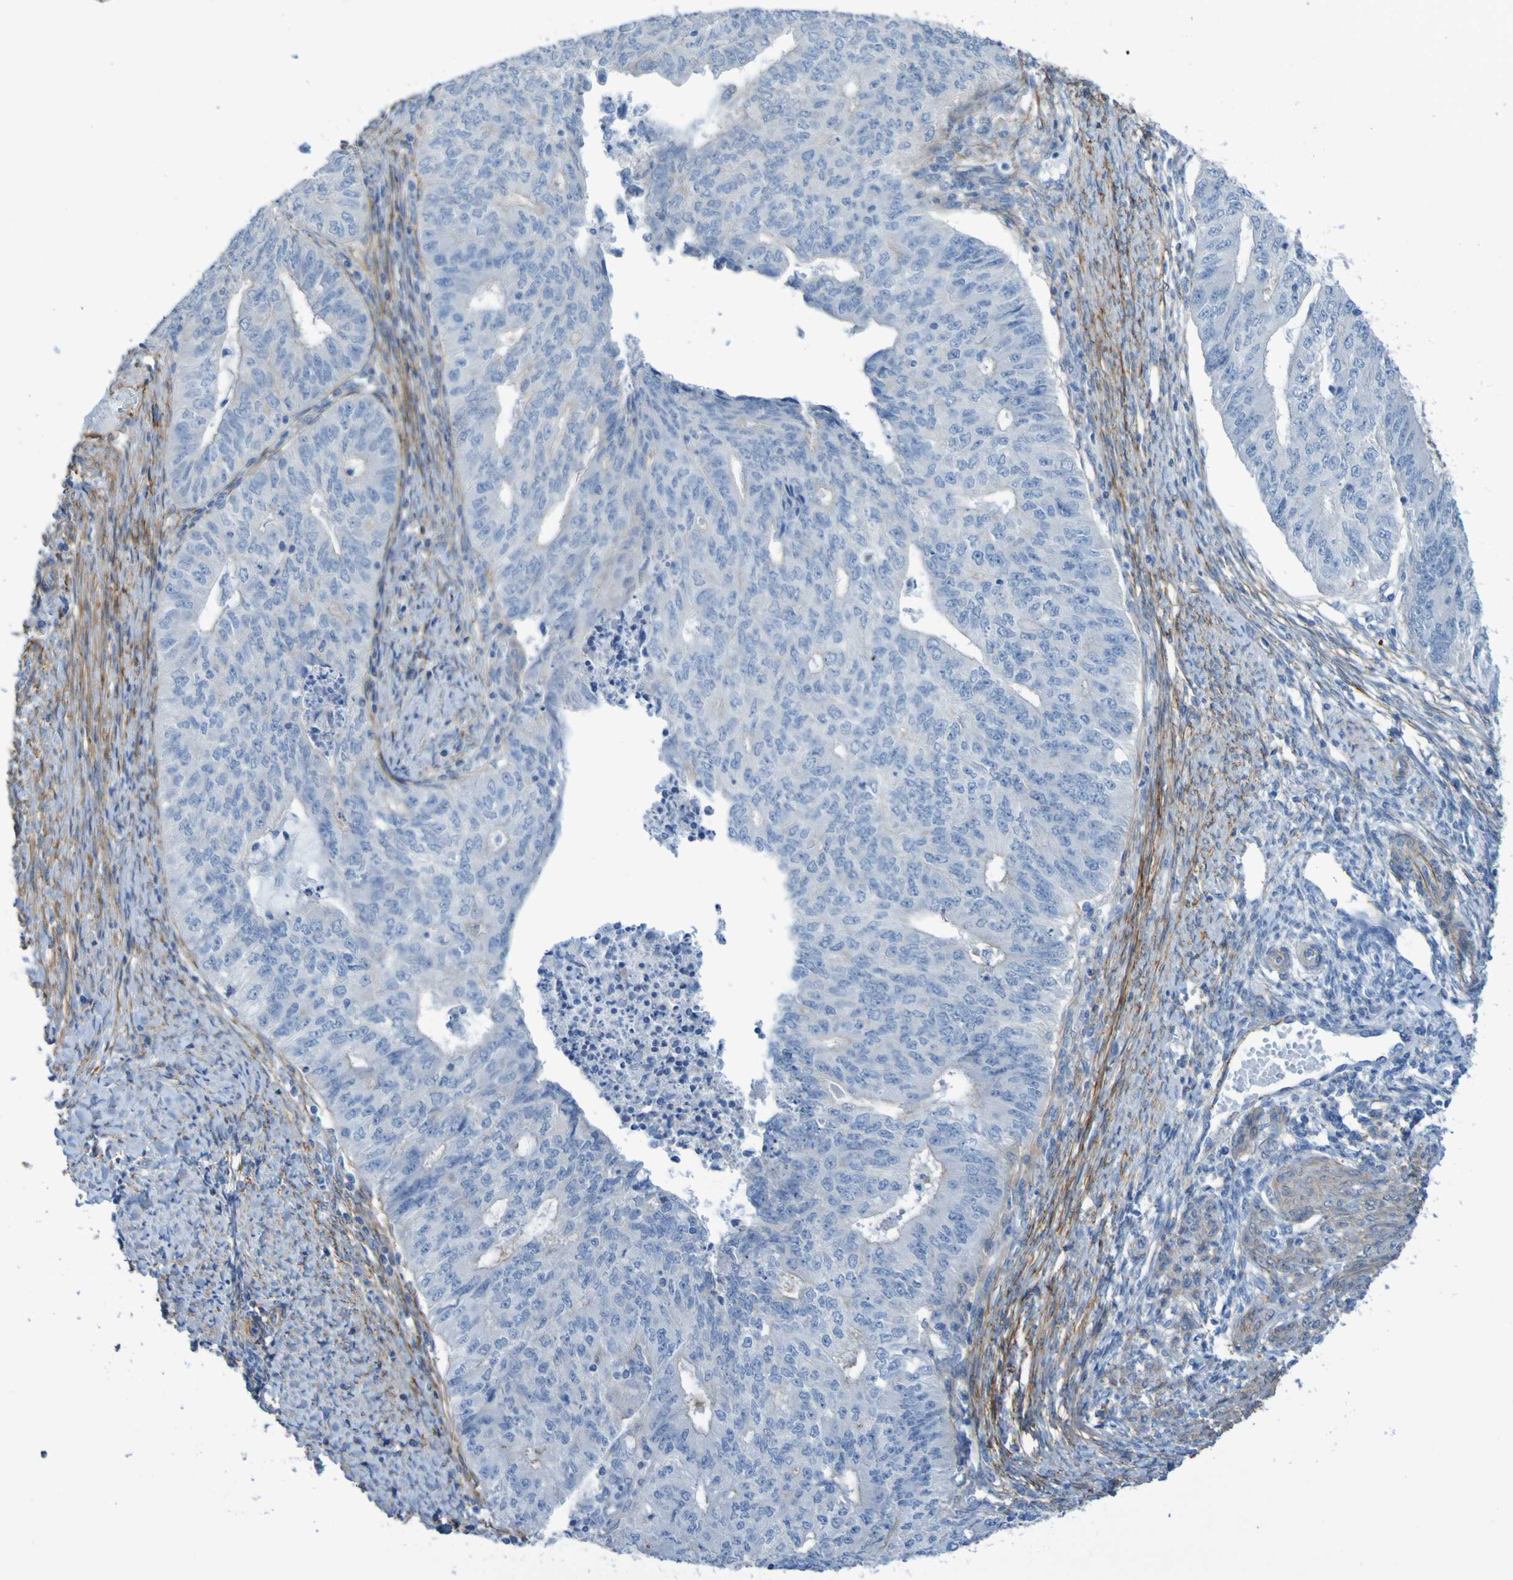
{"staining": {"intensity": "negative", "quantity": "none", "location": "none"}, "tissue": "endometrial cancer", "cell_type": "Tumor cells", "image_type": "cancer", "snomed": [{"axis": "morphology", "description": "Adenocarcinoma, NOS"}, {"axis": "topography", "description": "Endometrium"}], "caption": "DAB immunohistochemical staining of human endometrial cancer (adenocarcinoma) reveals no significant staining in tumor cells.", "gene": "LPP", "patient": {"sex": "female", "age": 32}}